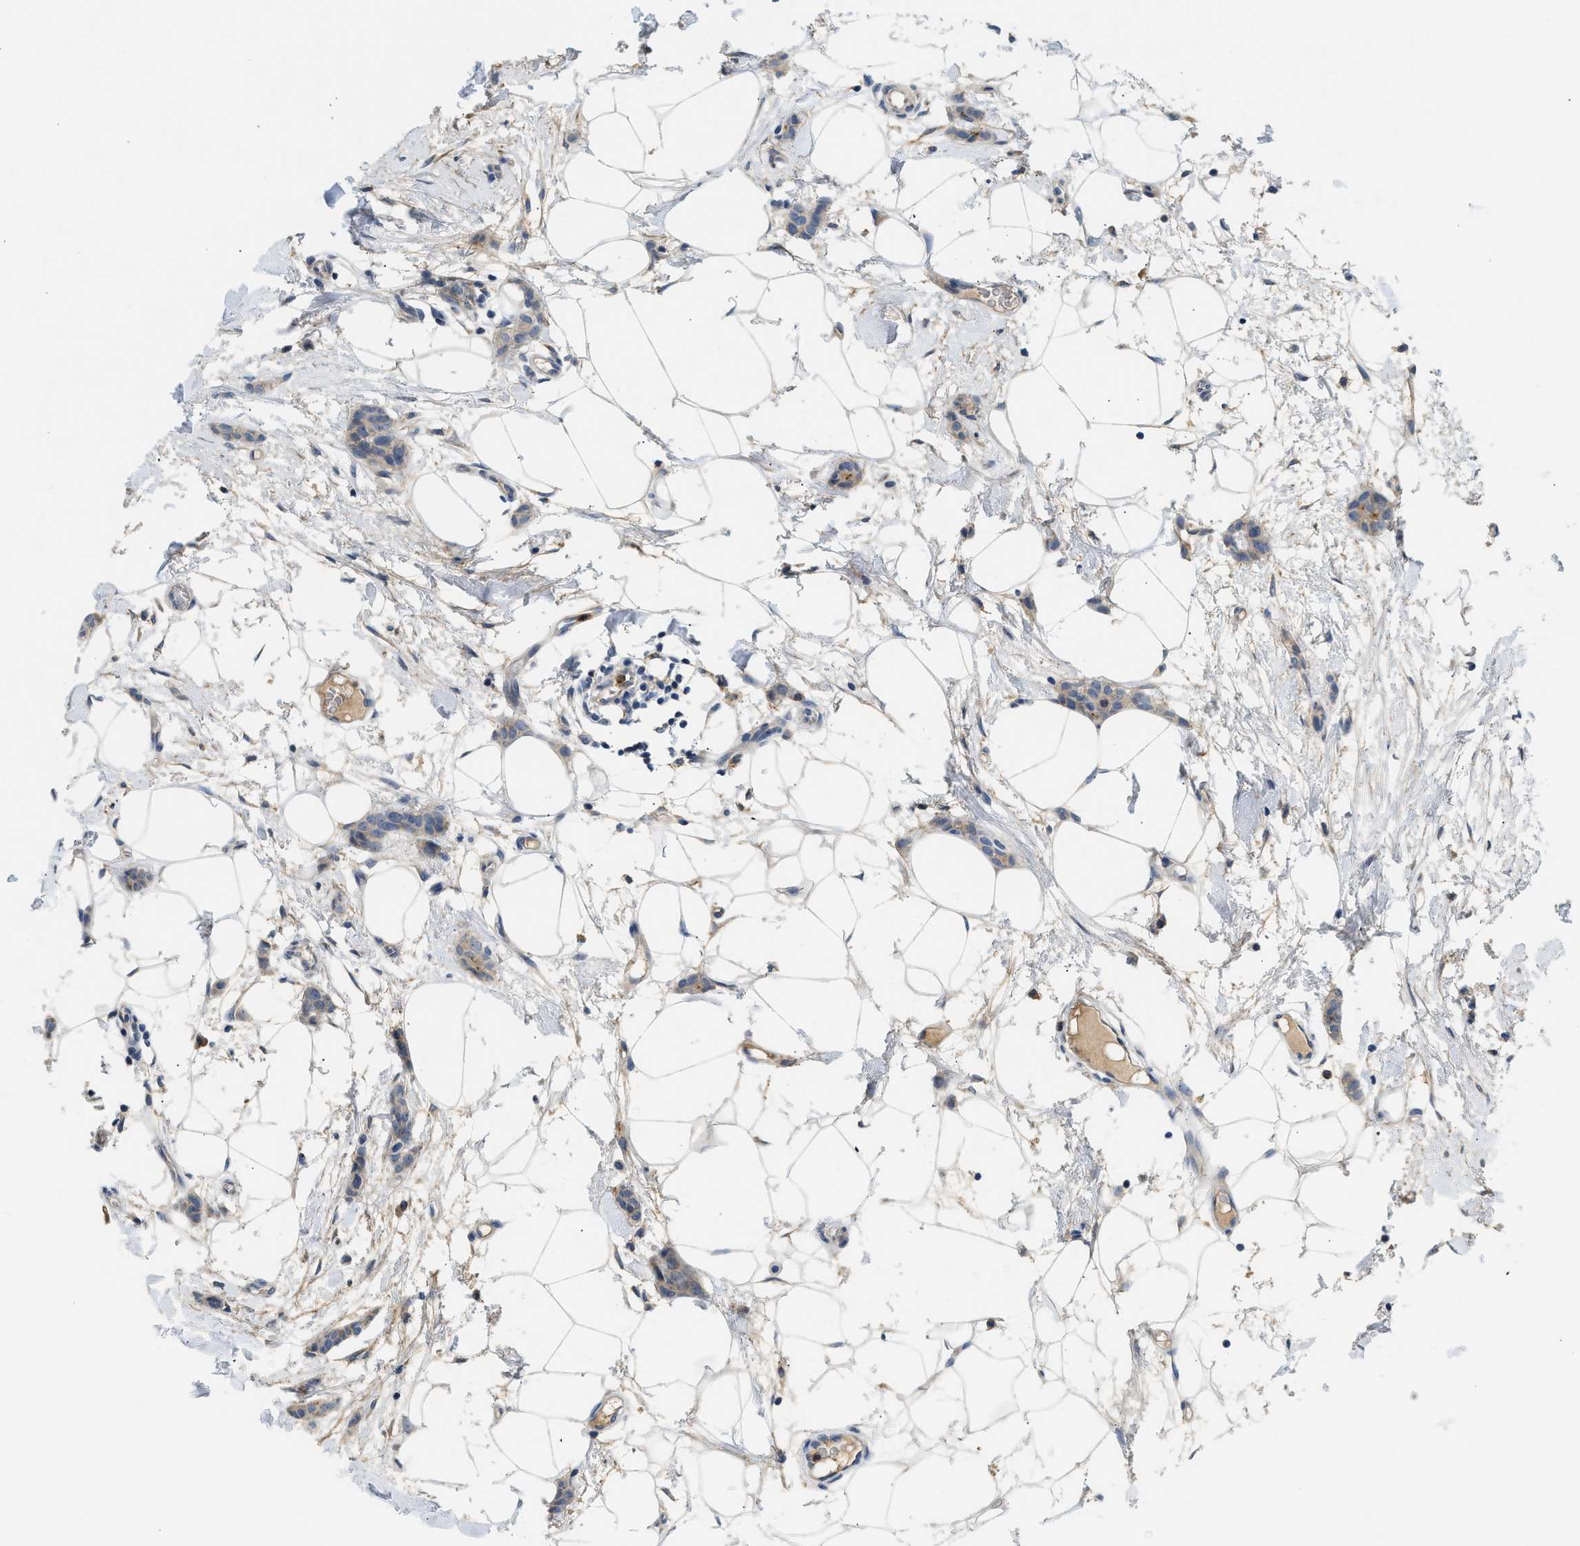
{"staining": {"intensity": "weak", "quantity": "25%-75%", "location": "cytoplasmic/membranous"}, "tissue": "breast cancer", "cell_type": "Tumor cells", "image_type": "cancer", "snomed": [{"axis": "morphology", "description": "Lobular carcinoma"}, {"axis": "topography", "description": "Skin"}, {"axis": "topography", "description": "Breast"}], "caption": "Lobular carcinoma (breast) tissue displays weak cytoplasmic/membranous positivity in about 25%-75% of tumor cells (Stains: DAB (3,3'-diaminobenzidine) in brown, nuclei in blue, Microscopy: brightfield microscopy at high magnification).", "gene": "RHBDF2", "patient": {"sex": "female", "age": 46}}